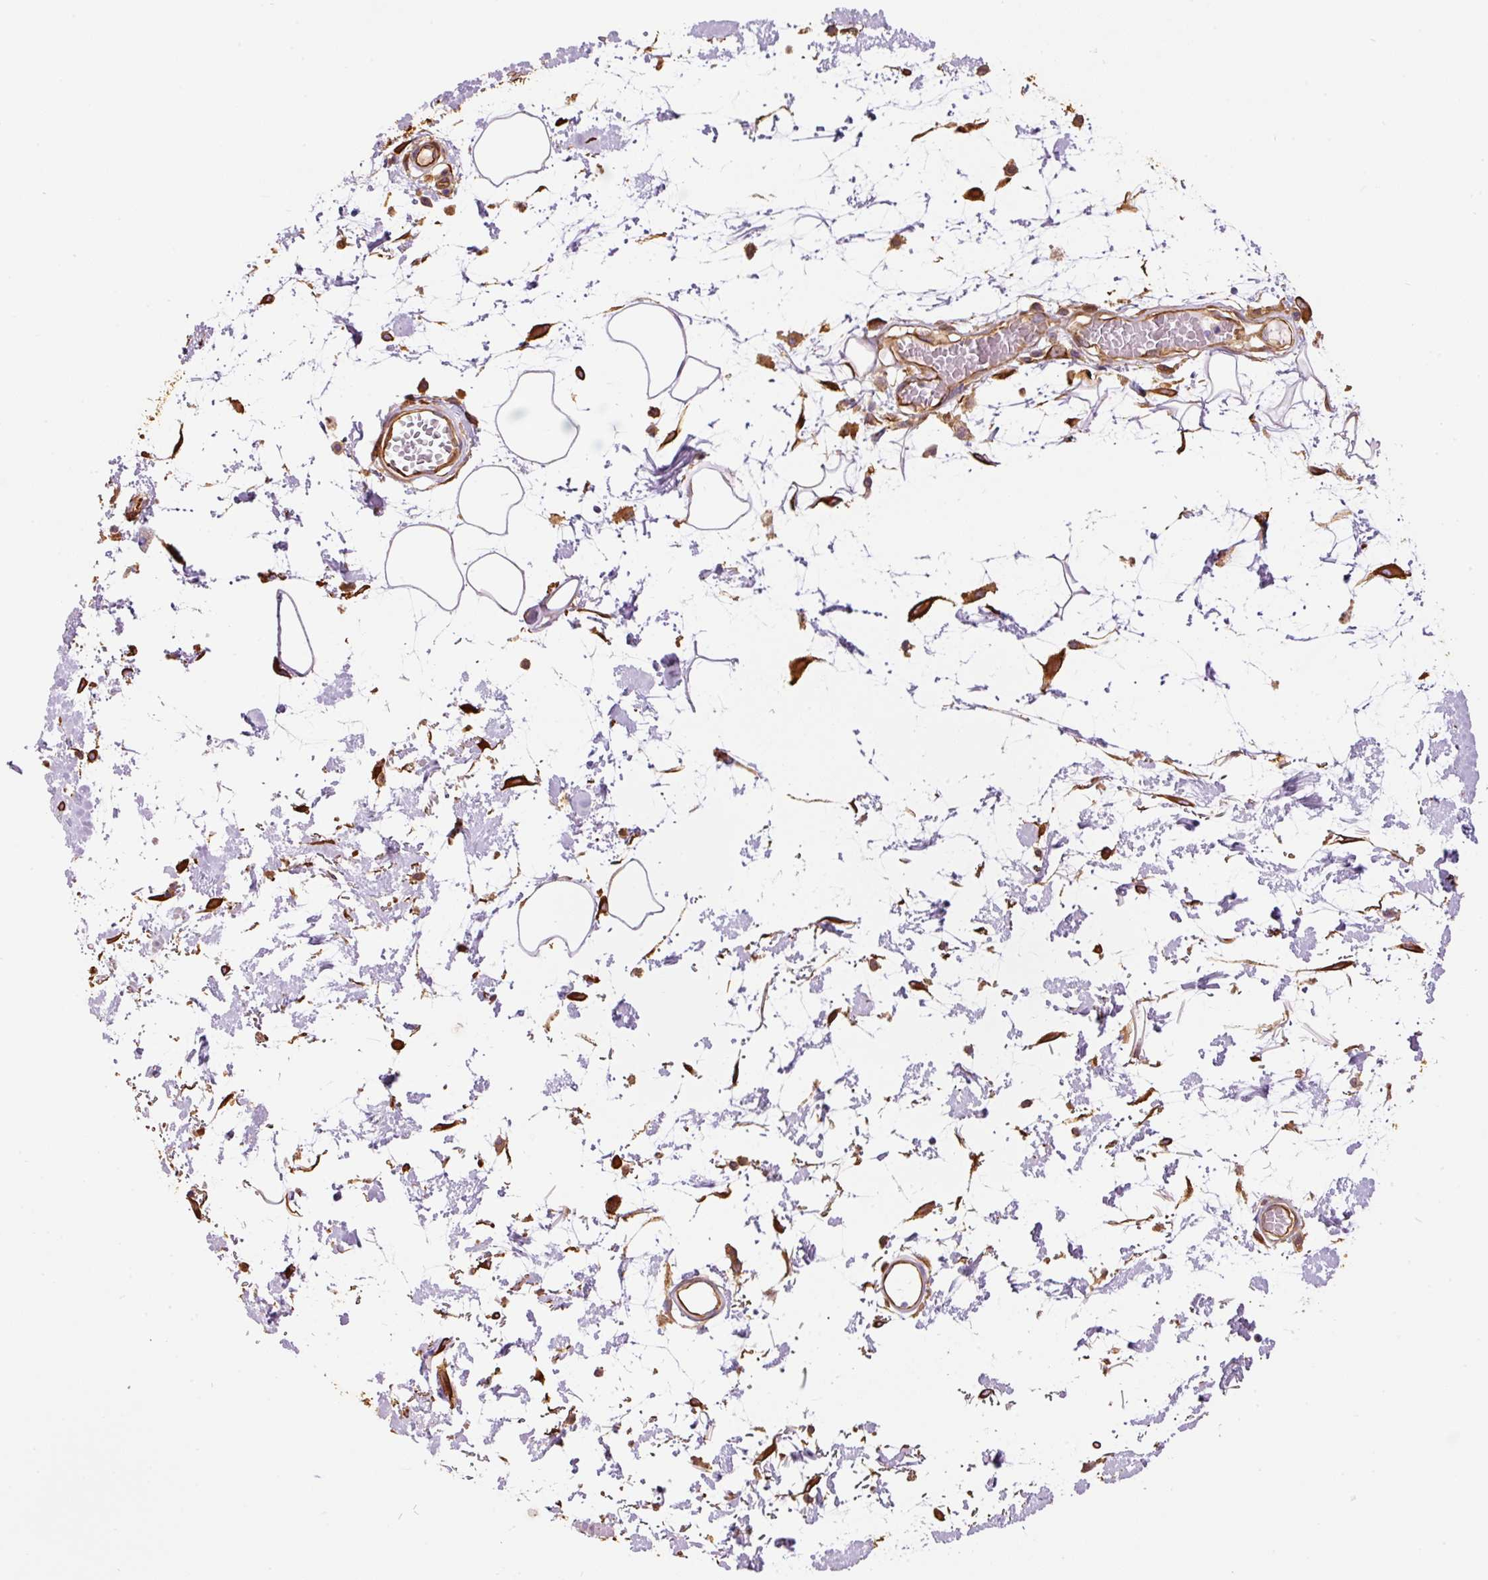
{"staining": {"intensity": "moderate", "quantity": "<25%", "location": "cytoplasmic/membranous"}, "tissue": "adipose tissue", "cell_type": "Adipocytes", "image_type": "normal", "snomed": [{"axis": "morphology", "description": "Normal tissue, NOS"}, {"axis": "topography", "description": "Vulva"}, {"axis": "topography", "description": "Peripheral nerve tissue"}], "caption": "Immunohistochemistry (DAB (3,3'-diaminobenzidine)) staining of normal human adipose tissue shows moderate cytoplasmic/membranous protein positivity in about <25% of adipocytes.", "gene": "ENSG00000249624", "patient": {"sex": "female", "age": 68}}